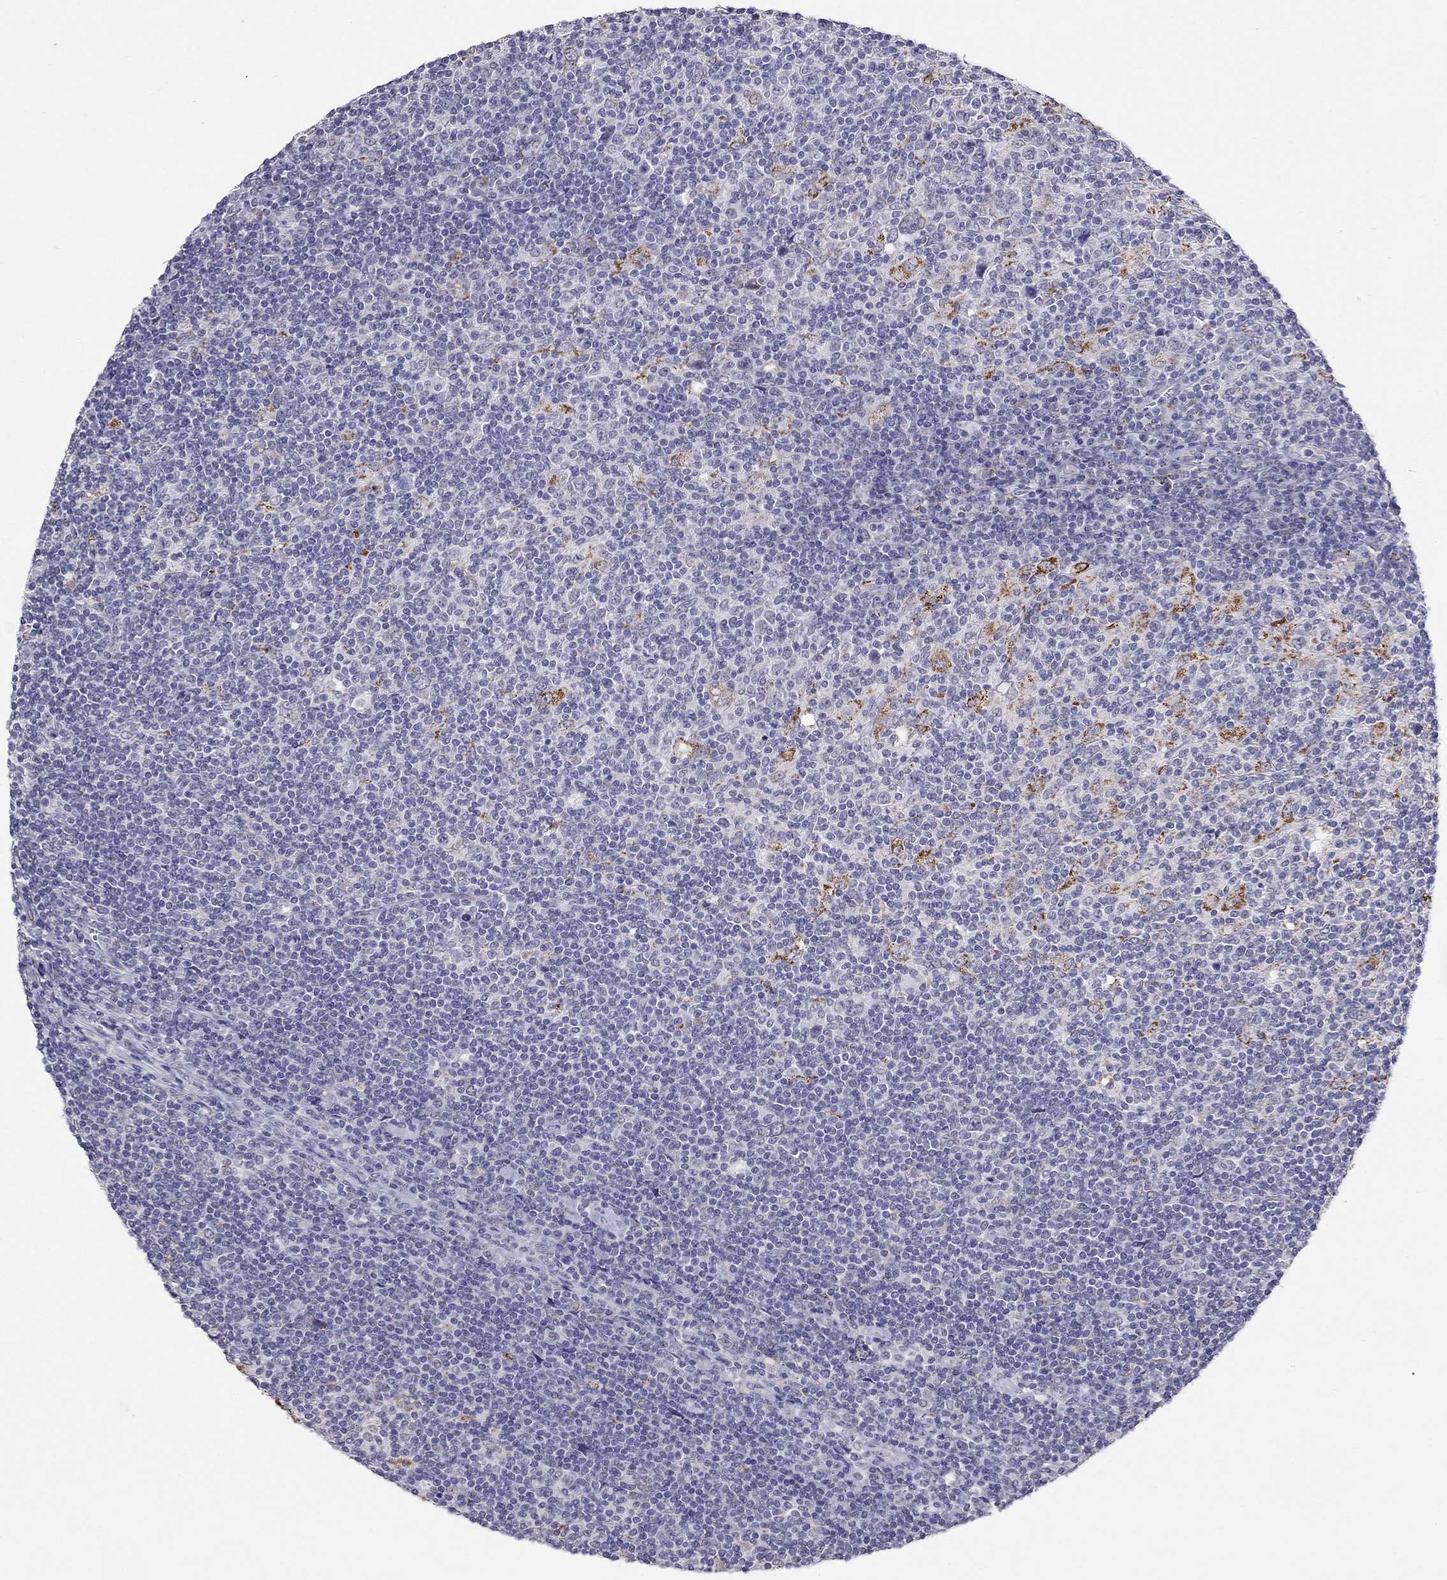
{"staining": {"intensity": "negative", "quantity": "none", "location": "none"}, "tissue": "lymphoma", "cell_type": "Tumor cells", "image_type": "cancer", "snomed": [{"axis": "morphology", "description": "Hodgkin's disease, NOS"}, {"axis": "topography", "description": "Lymph node"}], "caption": "Image shows no significant protein positivity in tumor cells of Hodgkin's disease.", "gene": "MYO3B", "patient": {"sex": "male", "age": 40}}